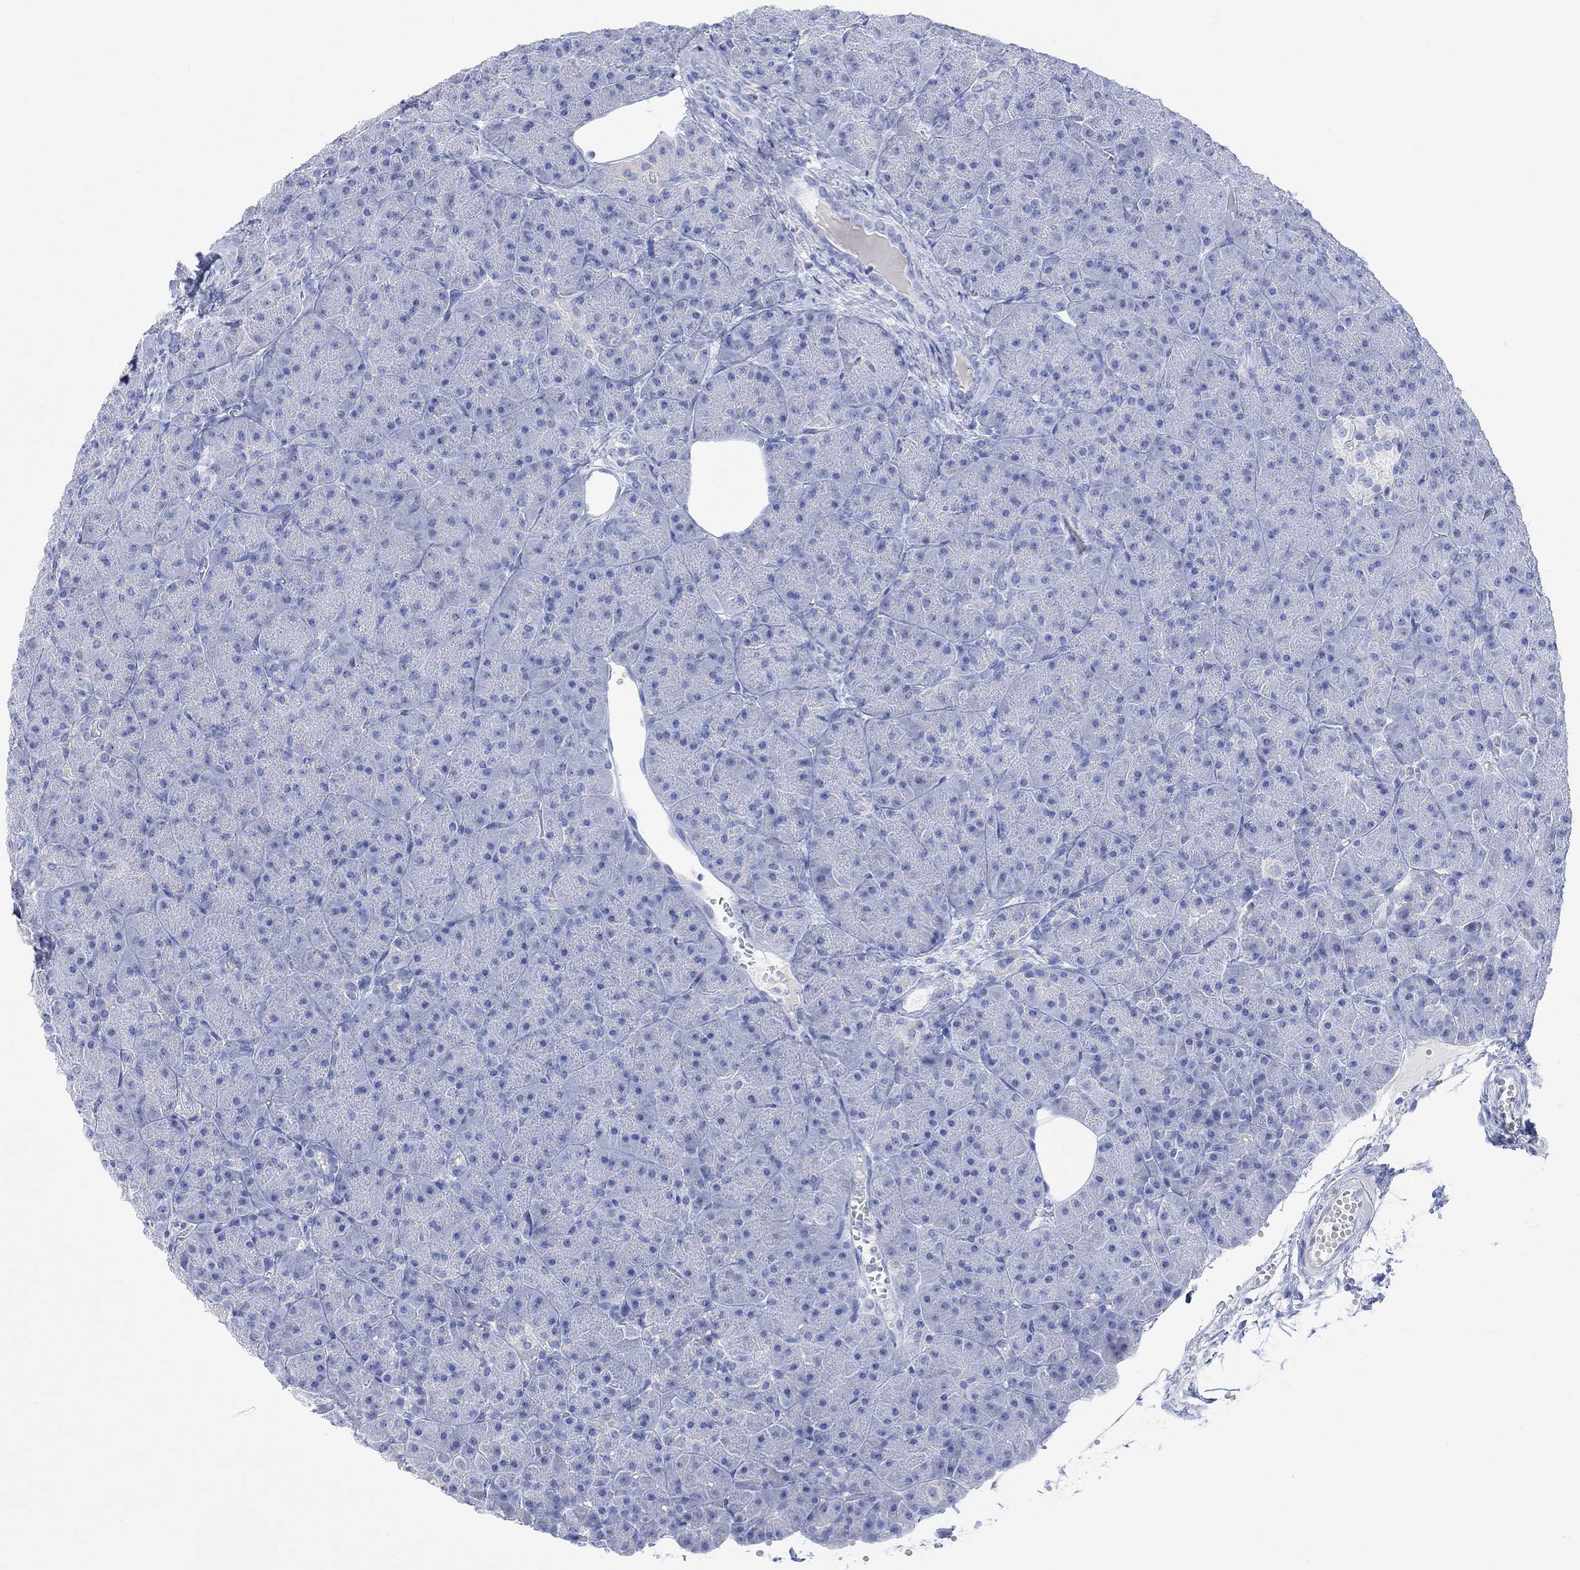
{"staining": {"intensity": "negative", "quantity": "none", "location": "none"}, "tissue": "pancreas", "cell_type": "Exocrine glandular cells", "image_type": "normal", "snomed": [{"axis": "morphology", "description": "Normal tissue, NOS"}, {"axis": "topography", "description": "Pancreas"}], "caption": "High magnification brightfield microscopy of benign pancreas stained with DAB (brown) and counterstained with hematoxylin (blue): exocrine glandular cells show no significant staining. (Brightfield microscopy of DAB (3,3'-diaminobenzidine) IHC at high magnification).", "gene": "CALCA", "patient": {"sex": "male", "age": 61}}